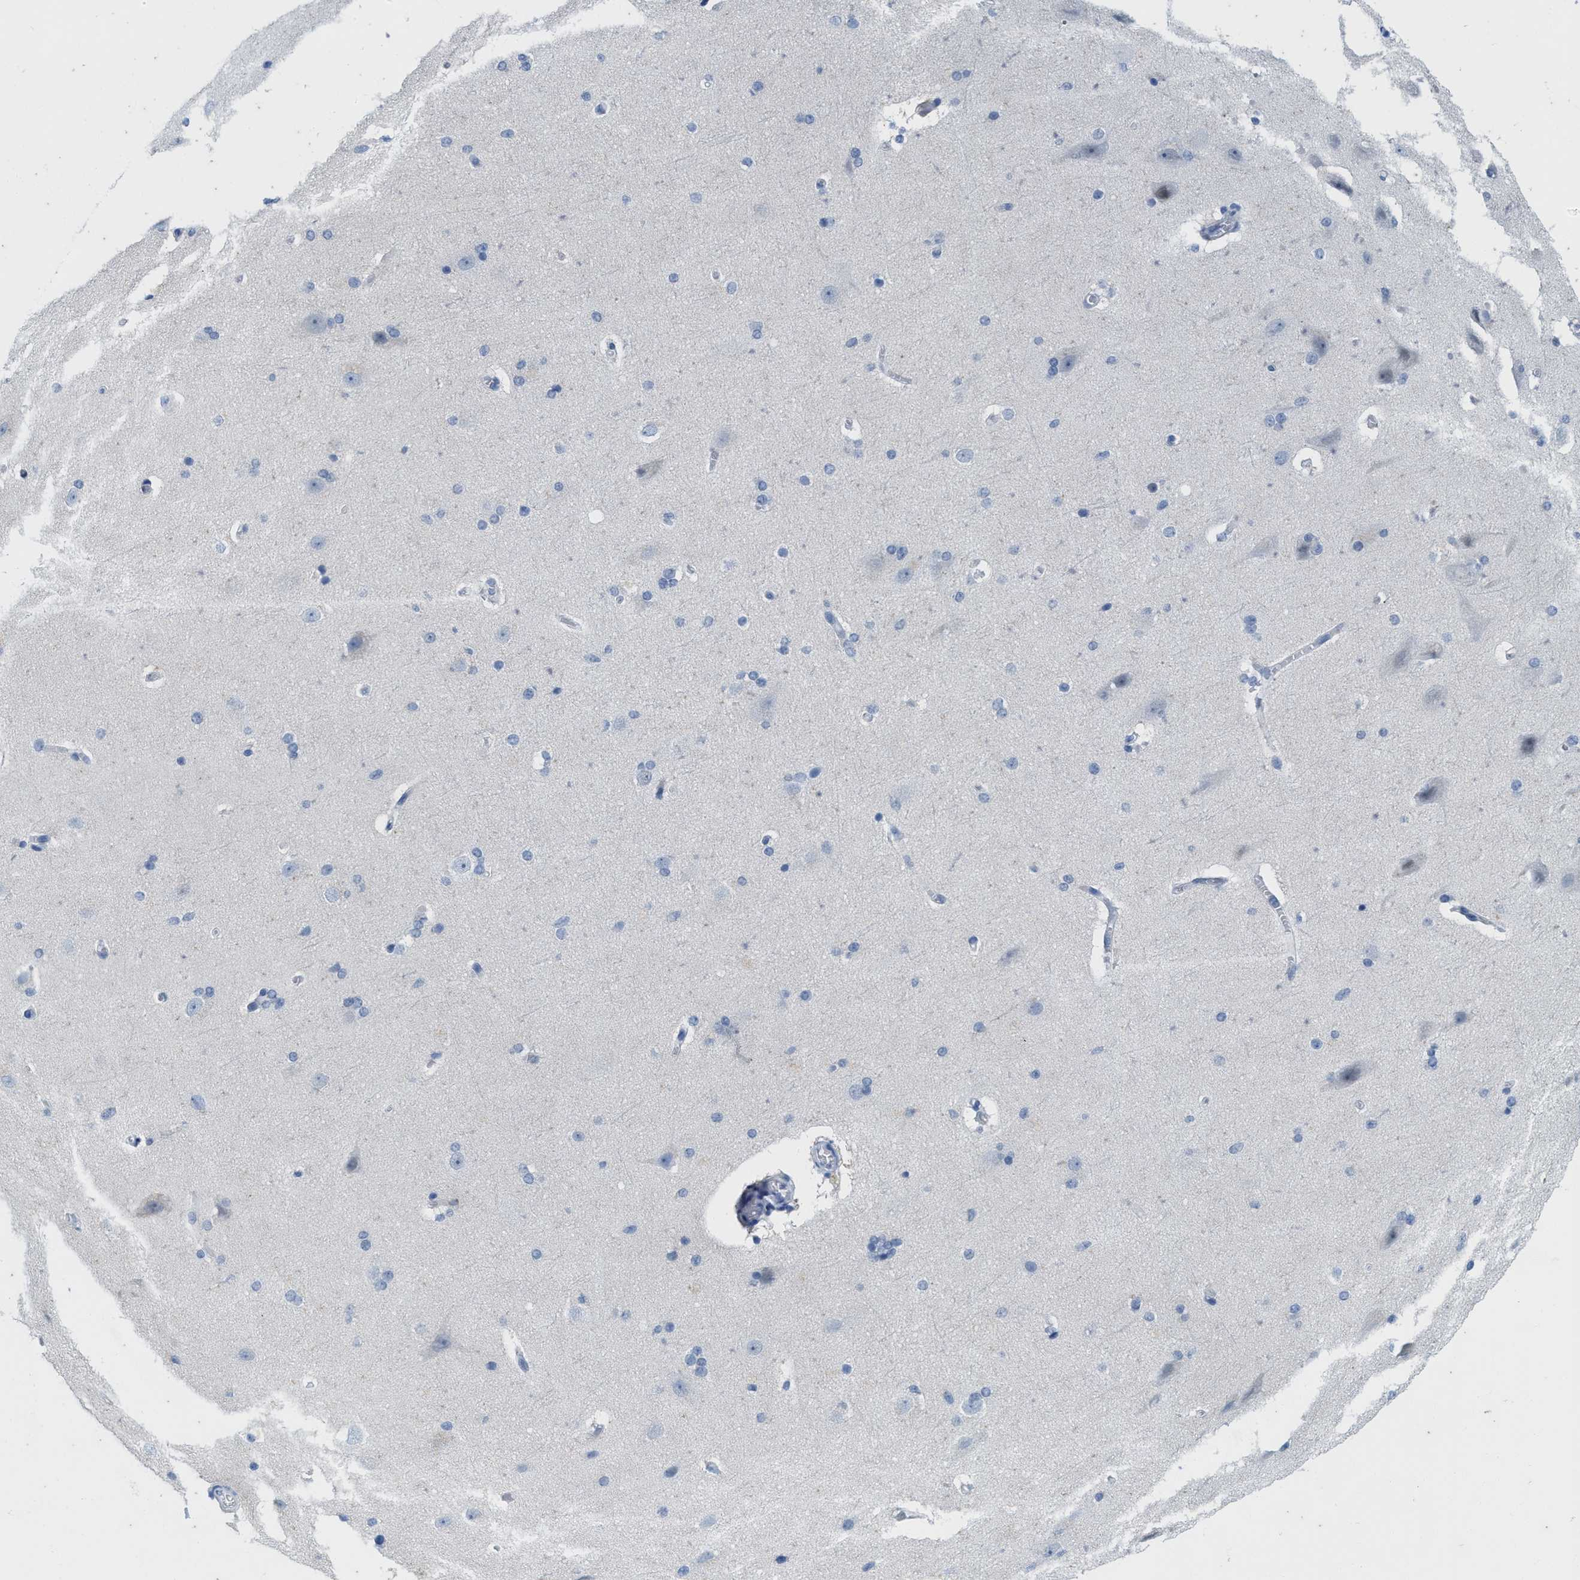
{"staining": {"intensity": "negative", "quantity": "none", "location": "none"}, "tissue": "cerebral cortex", "cell_type": "Endothelial cells", "image_type": "normal", "snomed": [{"axis": "morphology", "description": "Normal tissue, NOS"}, {"axis": "topography", "description": "Cerebral cortex"}, {"axis": "topography", "description": "Hippocampus"}], "caption": "Immunohistochemistry (IHC) of benign cerebral cortex displays no staining in endothelial cells.", "gene": "ABCB11", "patient": {"sex": "female", "age": 19}}